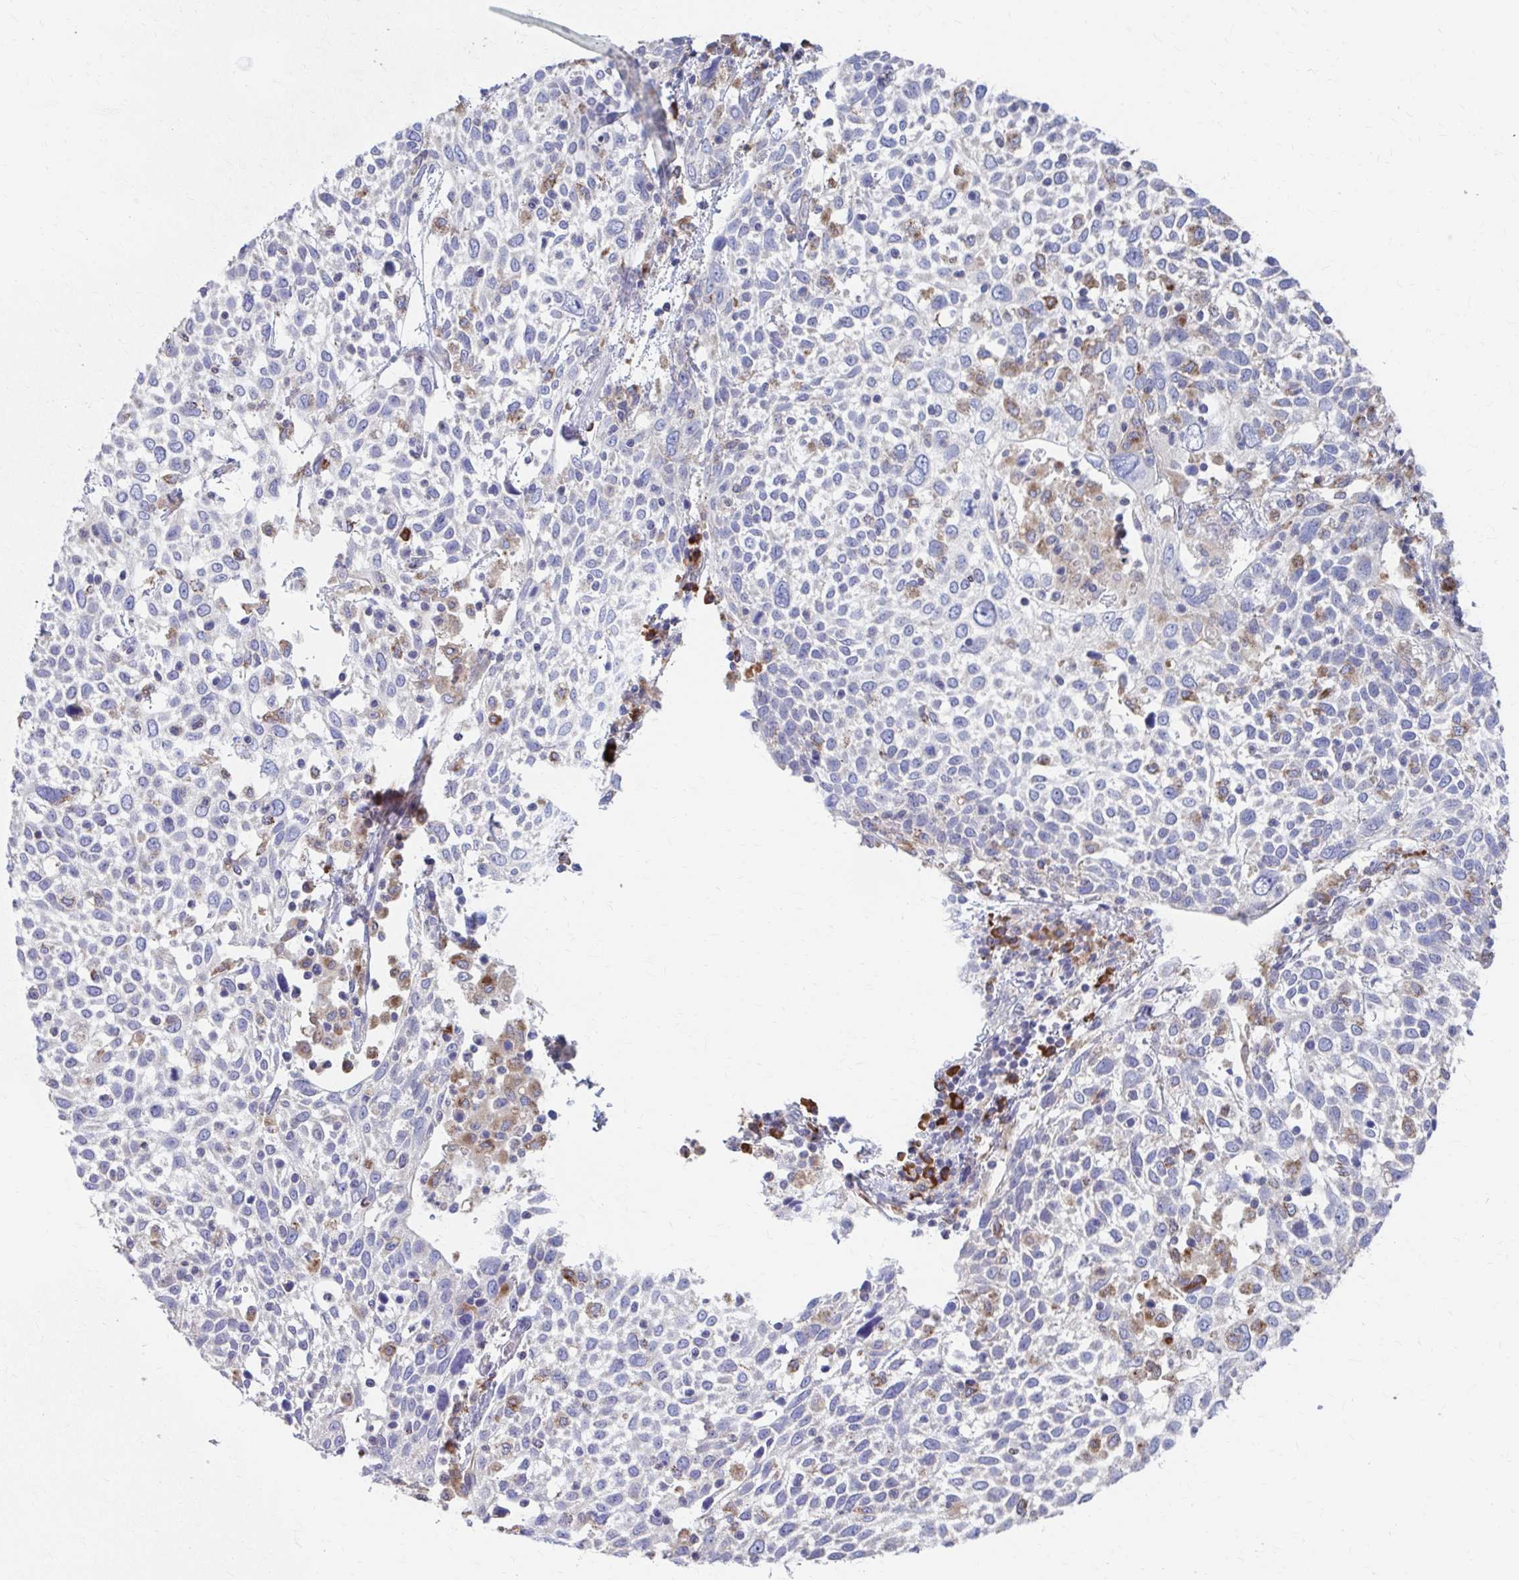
{"staining": {"intensity": "negative", "quantity": "none", "location": "none"}, "tissue": "cervical cancer", "cell_type": "Tumor cells", "image_type": "cancer", "snomed": [{"axis": "morphology", "description": "Squamous cell carcinoma, NOS"}, {"axis": "topography", "description": "Cervix"}], "caption": "High magnification brightfield microscopy of squamous cell carcinoma (cervical) stained with DAB (brown) and counterstained with hematoxylin (blue): tumor cells show no significant positivity. (DAB immunohistochemistry with hematoxylin counter stain).", "gene": "FKBP2", "patient": {"sex": "female", "age": 61}}